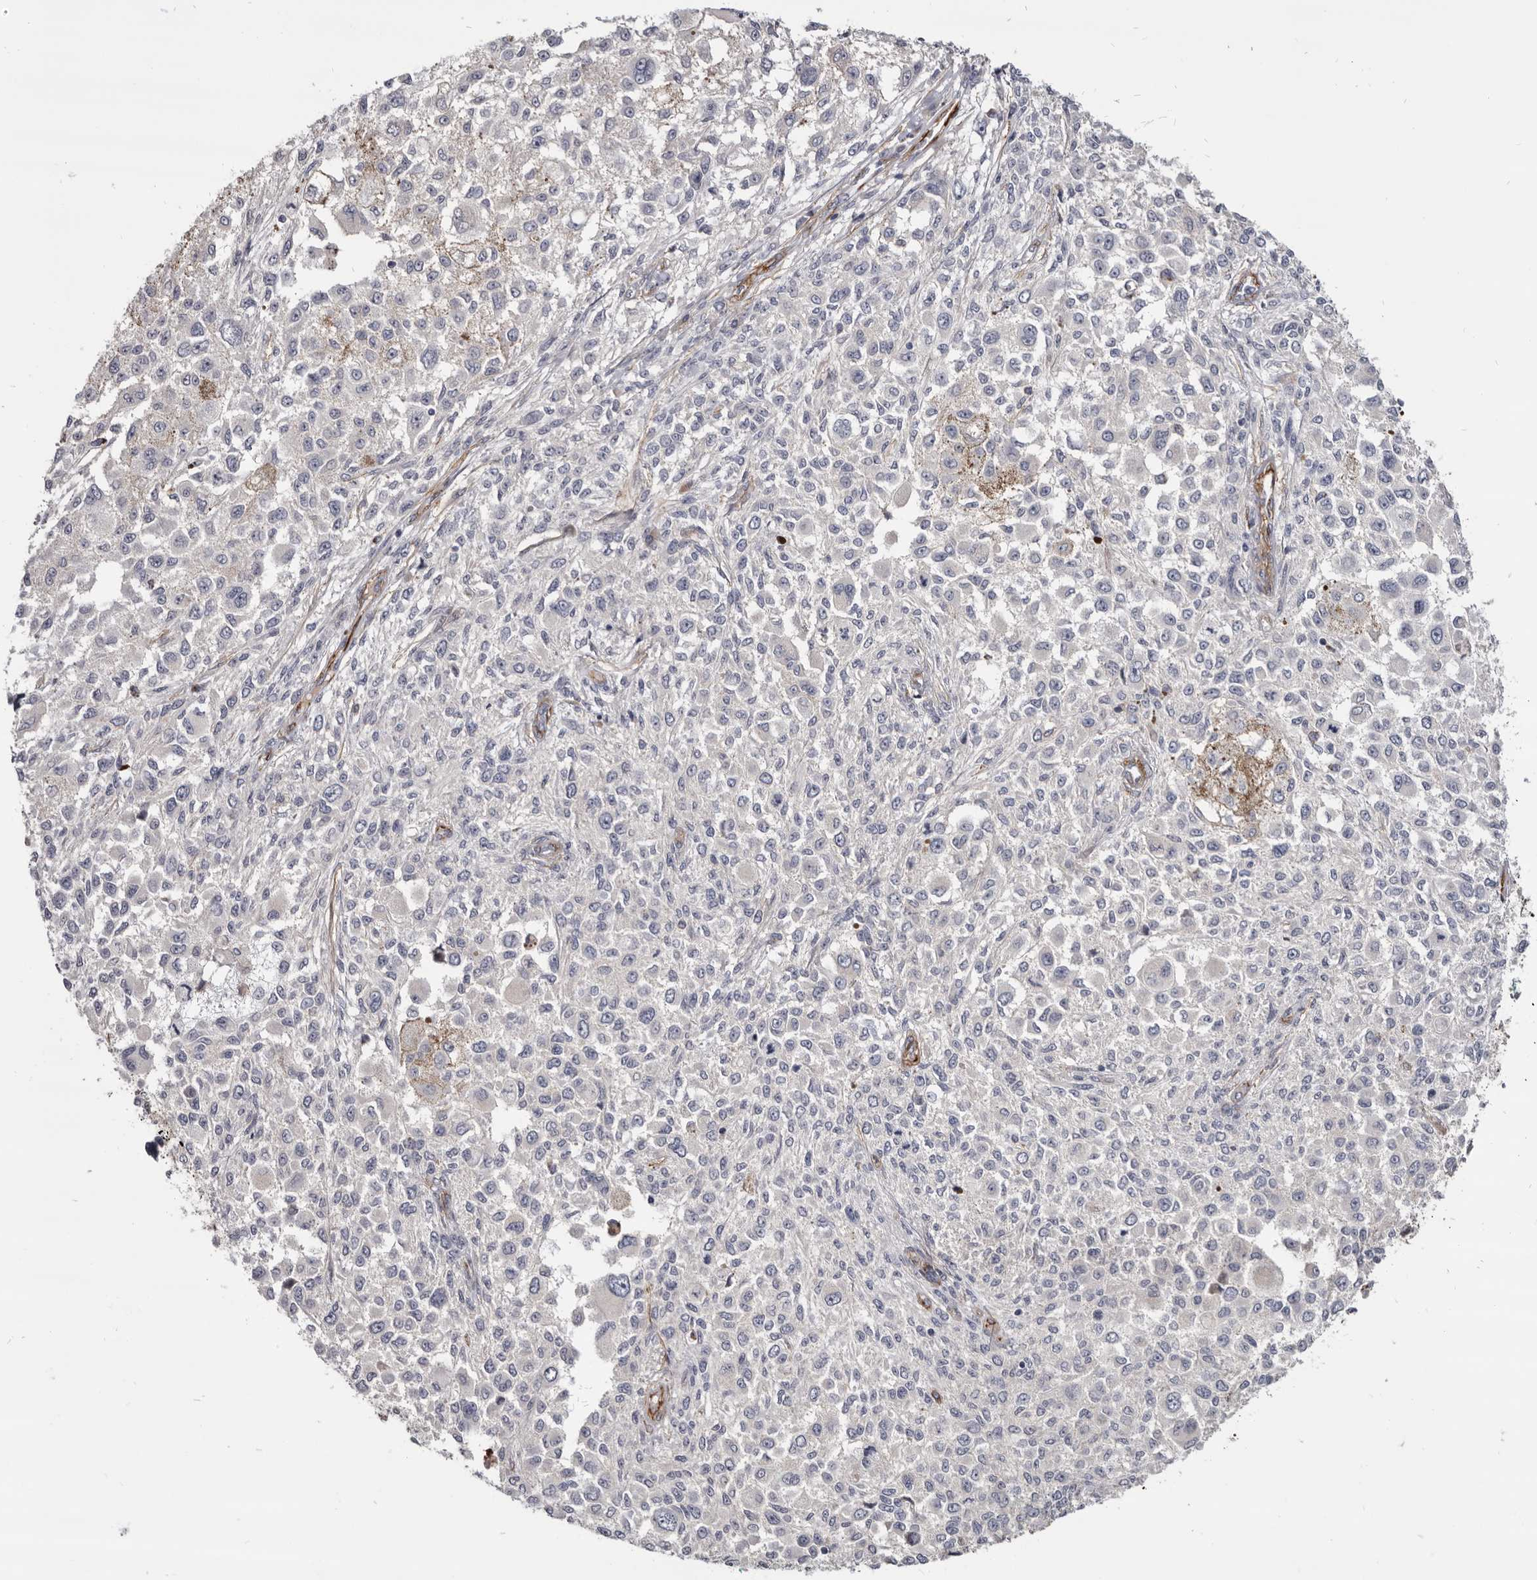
{"staining": {"intensity": "negative", "quantity": "none", "location": "none"}, "tissue": "melanoma", "cell_type": "Tumor cells", "image_type": "cancer", "snomed": [{"axis": "morphology", "description": "Necrosis, NOS"}, {"axis": "morphology", "description": "Malignant melanoma, NOS"}, {"axis": "topography", "description": "Skin"}], "caption": "Immunohistochemistry of melanoma exhibits no positivity in tumor cells.", "gene": "CGN", "patient": {"sex": "female", "age": 87}}